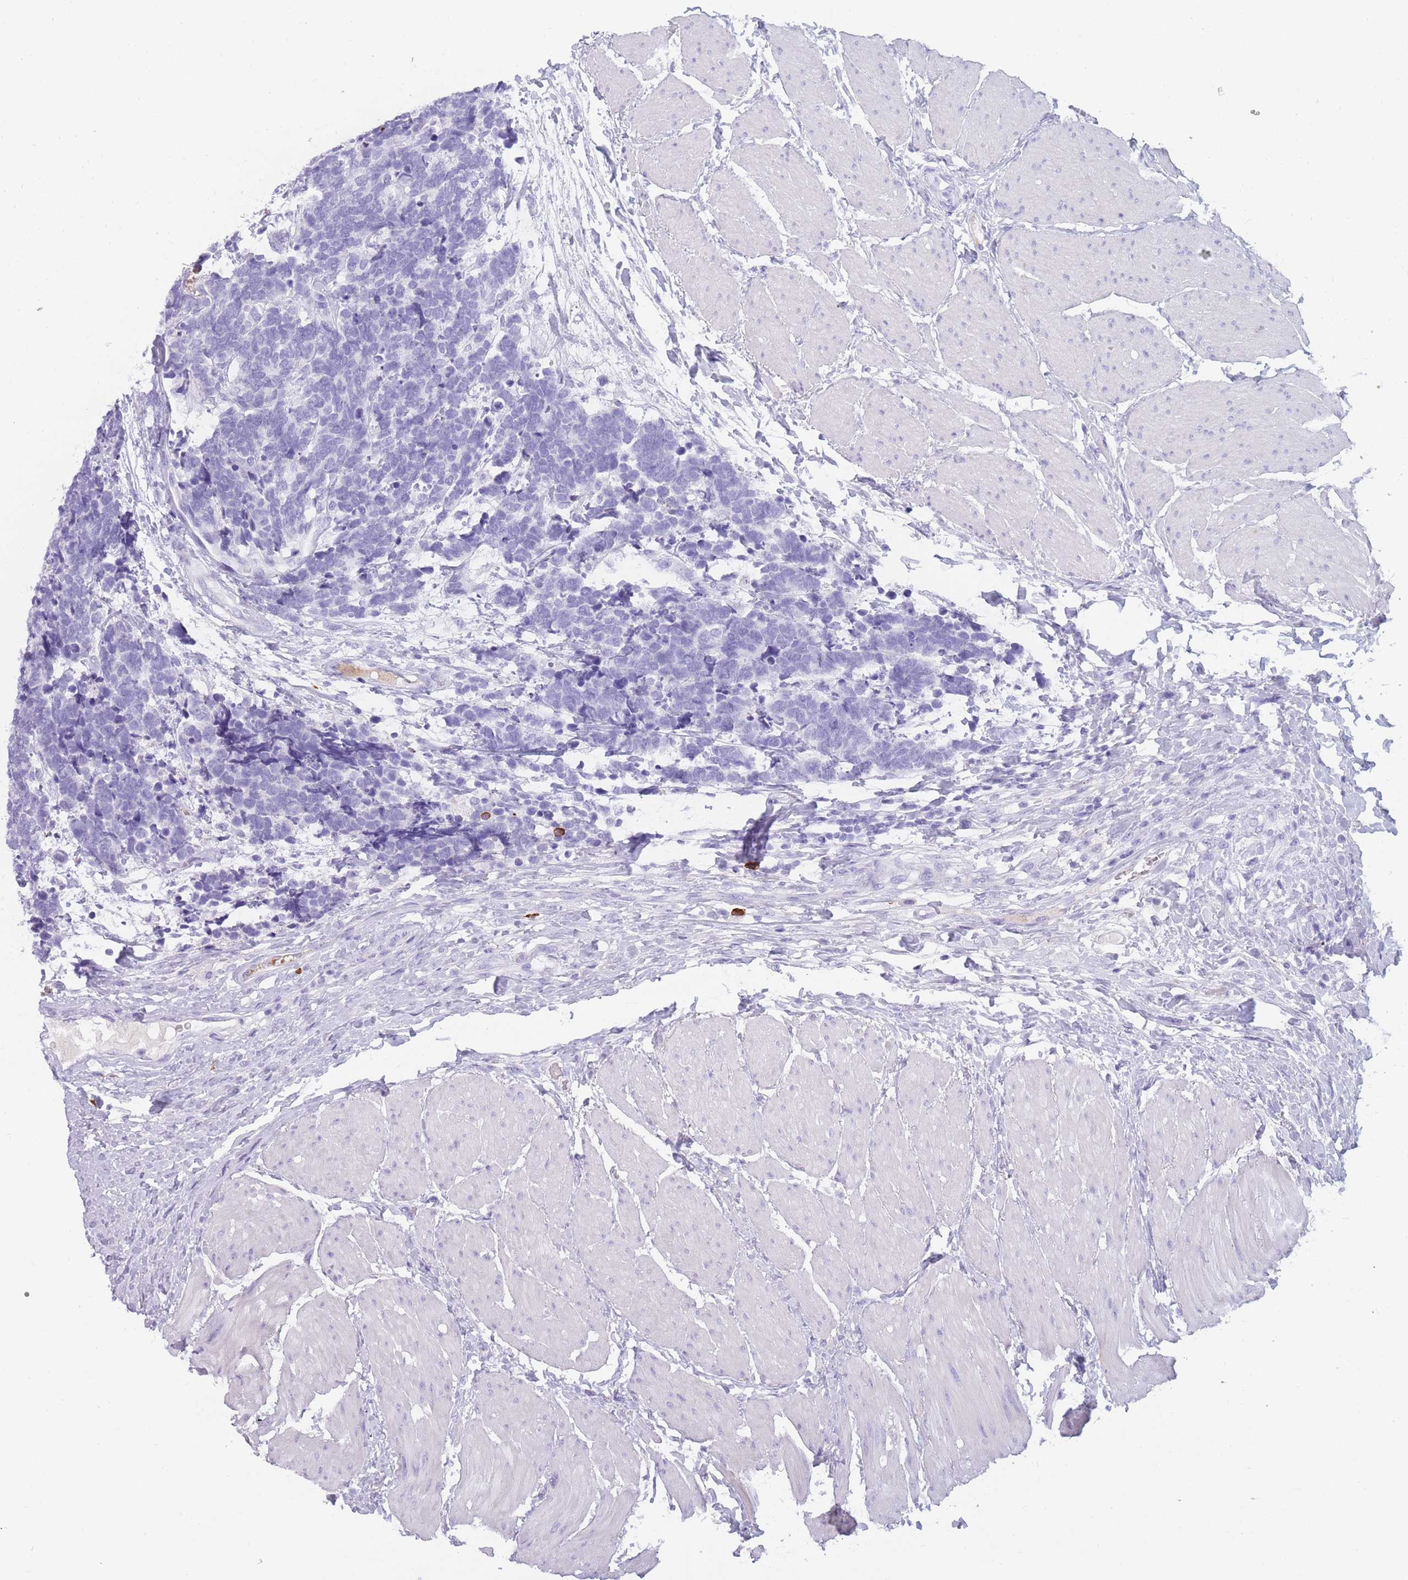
{"staining": {"intensity": "negative", "quantity": "none", "location": "none"}, "tissue": "carcinoid", "cell_type": "Tumor cells", "image_type": "cancer", "snomed": [{"axis": "morphology", "description": "Carcinoma, NOS"}, {"axis": "morphology", "description": "Carcinoid, malignant, NOS"}, {"axis": "topography", "description": "Urinary bladder"}], "caption": "This image is of carcinoma stained with immunohistochemistry to label a protein in brown with the nuclei are counter-stained blue. There is no expression in tumor cells. (Stains: DAB (3,3'-diaminobenzidine) IHC with hematoxylin counter stain, Microscopy: brightfield microscopy at high magnification).", "gene": "TNFSF11", "patient": {"sex": "male", "age": 57}}